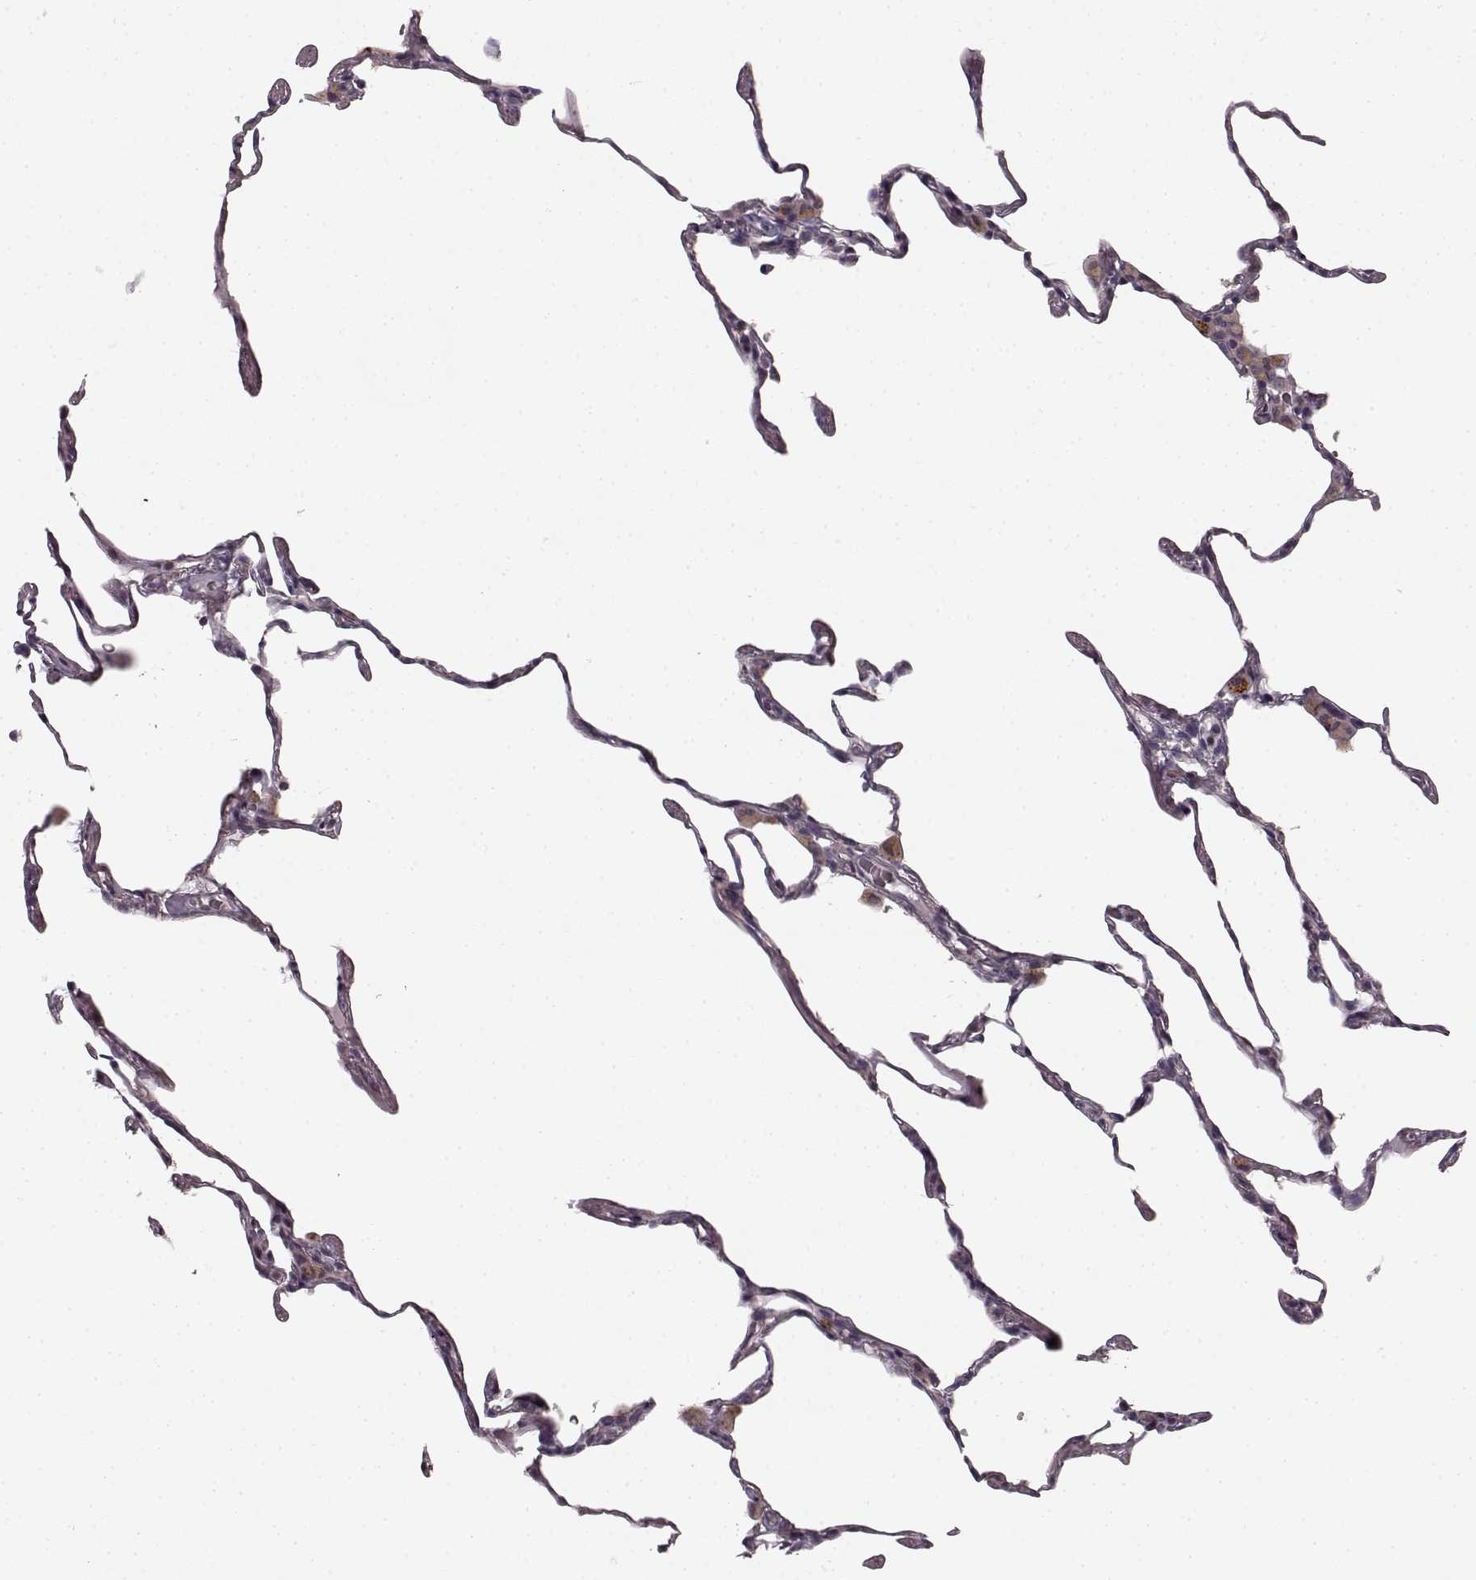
{"staining": {"intensity": "negative", "quantity": "none", "location": "none"}, "tissue": "lung", "cell_type": "Alveolar cells", "image_type": "normal", "snomed": [{"axis": "morphology", "description": "Normal tissue, NOS"}, {"axis": "topography", "description": "Lung"}], "caption": "The immunohistochemistry (IHC) histopathology image has no significant positivity in alveolar cells of lung. The staining was performed using DAB (3,3'-diaminobenzidine) to visualize the protein expression in brown, while the nuclei were stained in blue with hematoxylin (Magnification: 20x).", "gene": "HMMR", "patient": {"sex": "female", "age": 57}}